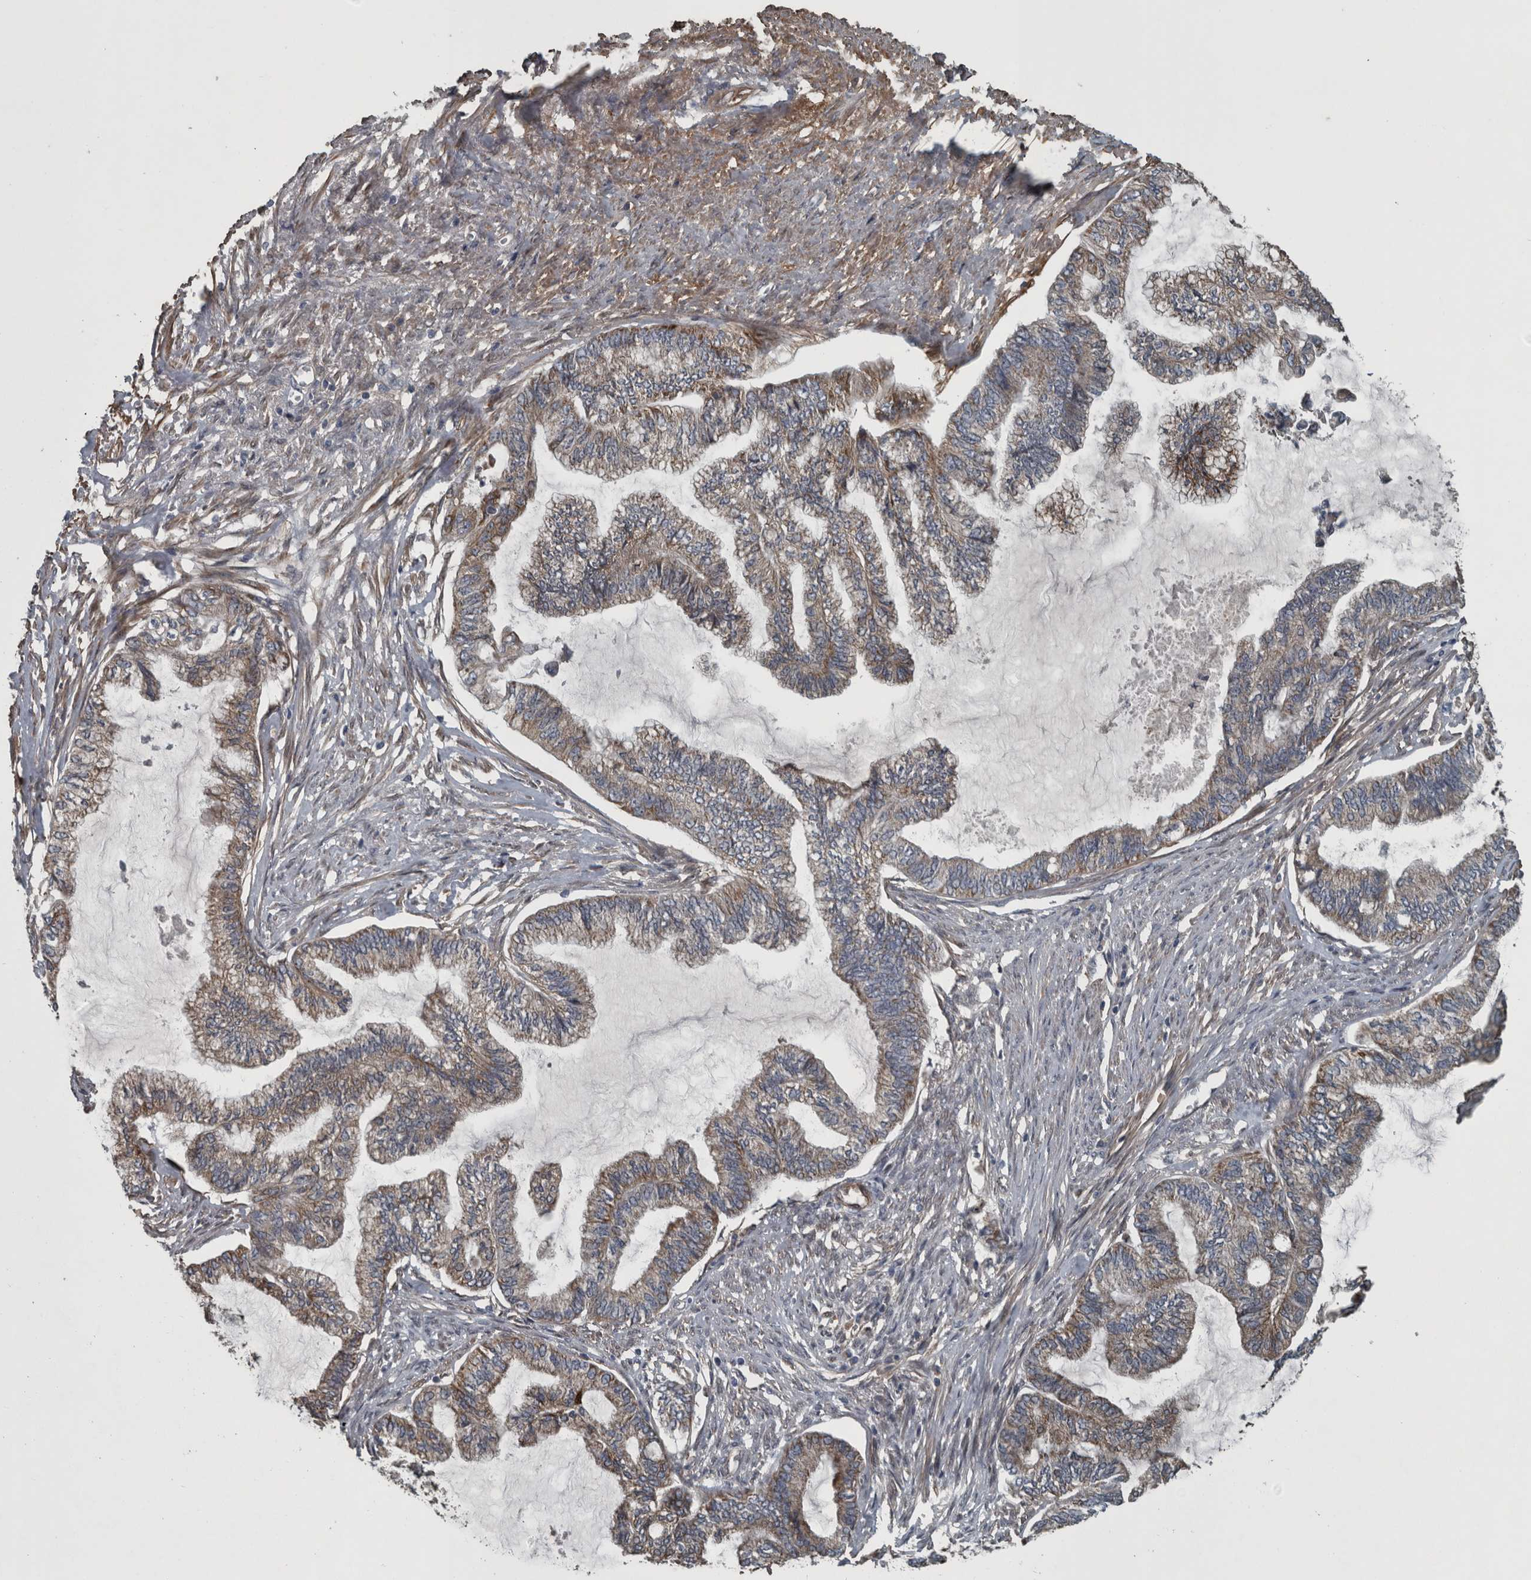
{"staining": {"intensity": "weak", "quantity": ">75%", "location": "cytoplasmic/membranous"}, "tissue": "endometrial cancer", "cell_type": "Tumor cells", "image_type": "cancer", "snomed": [{"axis": "morphology", "description": "Adenocarcinoma, NOS"}, {"axis": "topography", "description": "Endometrium"}], "caption": "Endometrial cancer tissue demonstrates weak cytoplasmic/membranous expression in approximately >75% of tumor cells, visualized by immunohistochemistry. (DAB (3,3'-diaminobenzidine) IHC with brightfield microscopy, high magnification).", "gene": "EXOC8", "patient": {"sex": "female", "age": 86}}